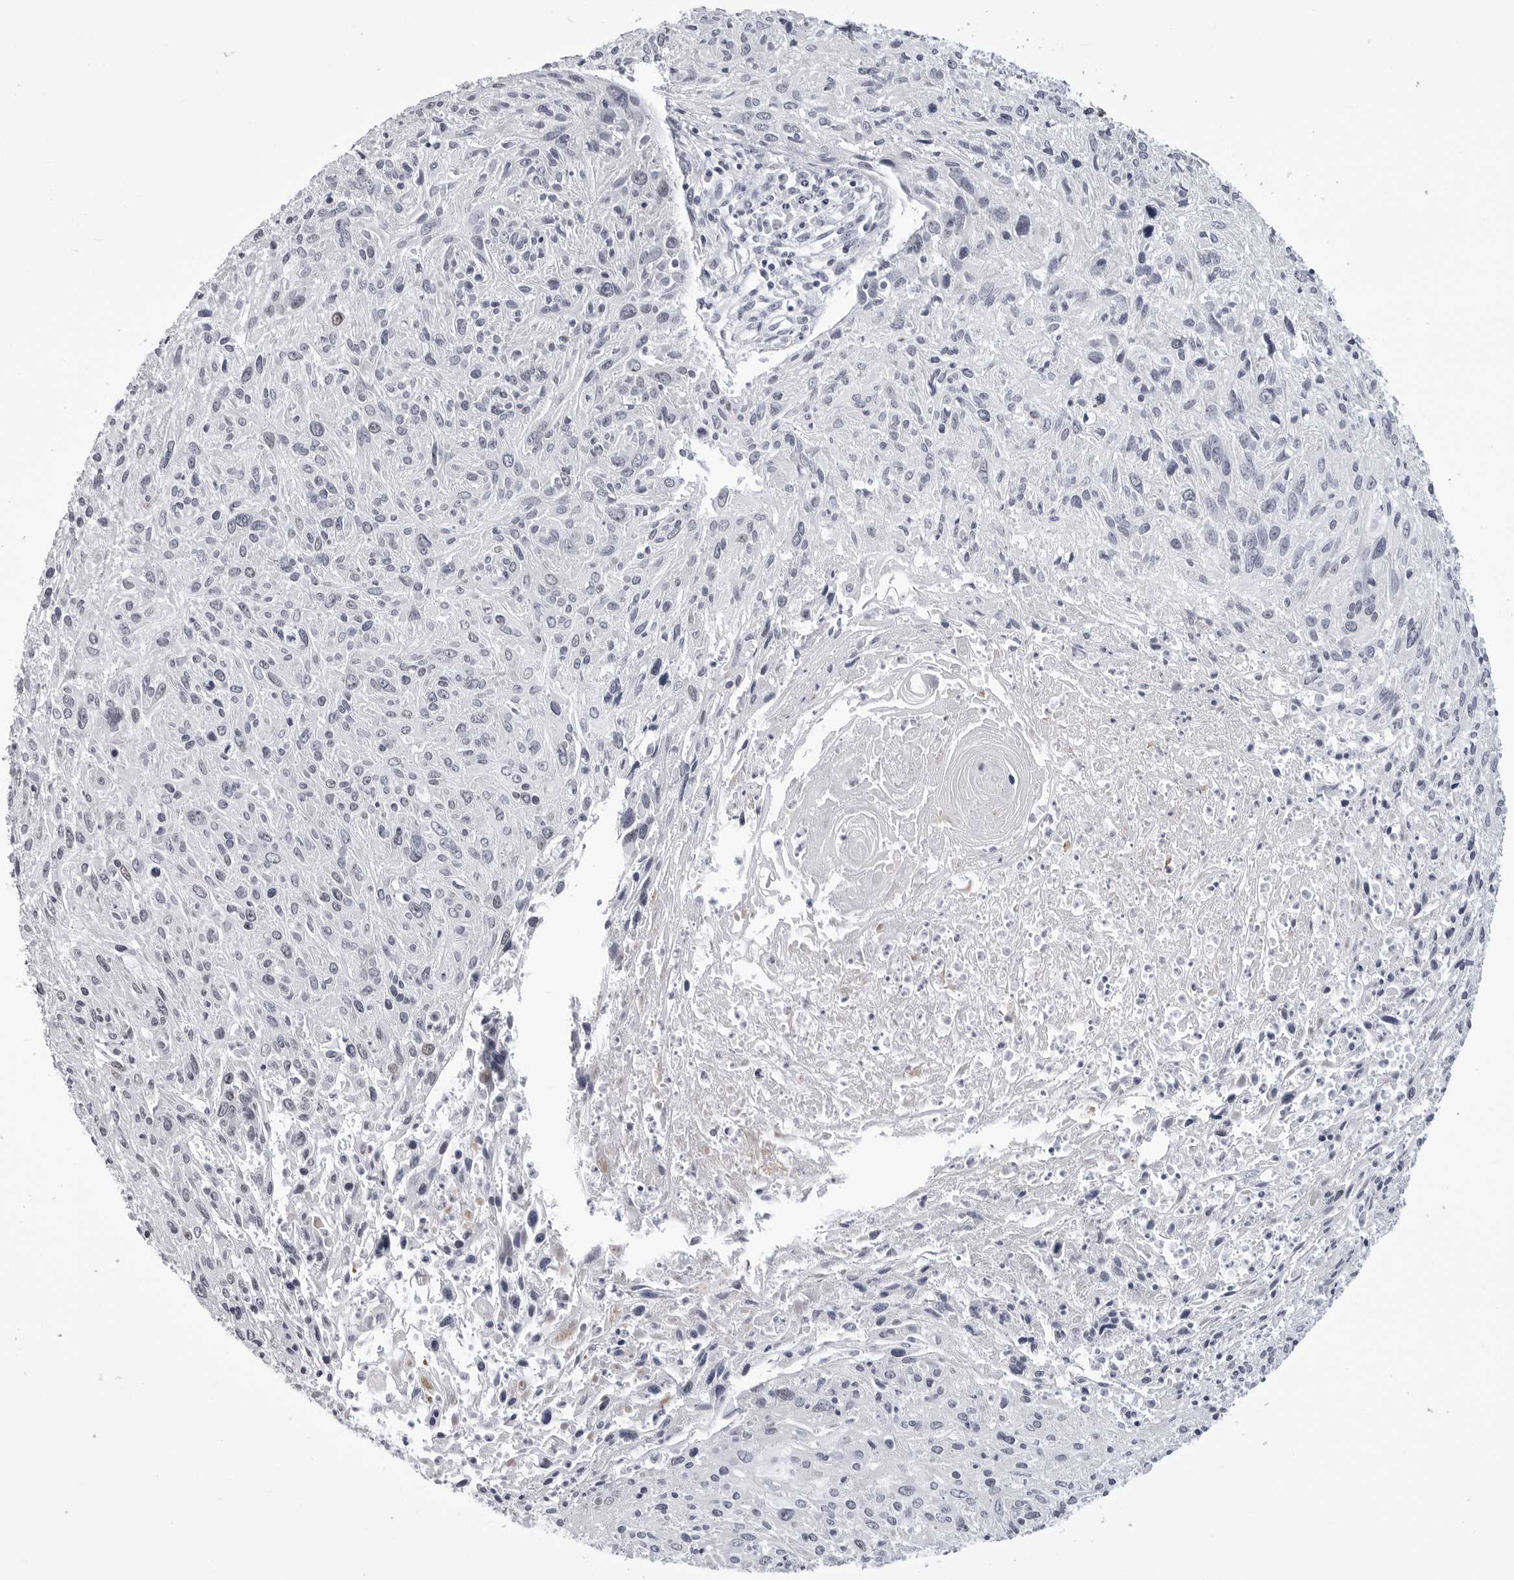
{"staining": {"intensity": "negative", "quantity": "none", "location": "none"}, "tissue": "cervical cancer", "cell_type": "Tumor cells", "image_type": "cancer", "snomed": [{"axis": "morphology", "description": "Squamous cell carcinoma, NOS"}, {"axis": "topography", "description": "Cervix"}], "caption": "High magnification brightfield microscopy of cervical squamous cell carcinoma stained with DAB (brown) and counterstained with hematoxylin (blue): tumor cells show no significant expression. (IHC, brightfield microscopy, high magnification).", "gene": "GNL2", "patient": {"sex": "female", "age": 51}}